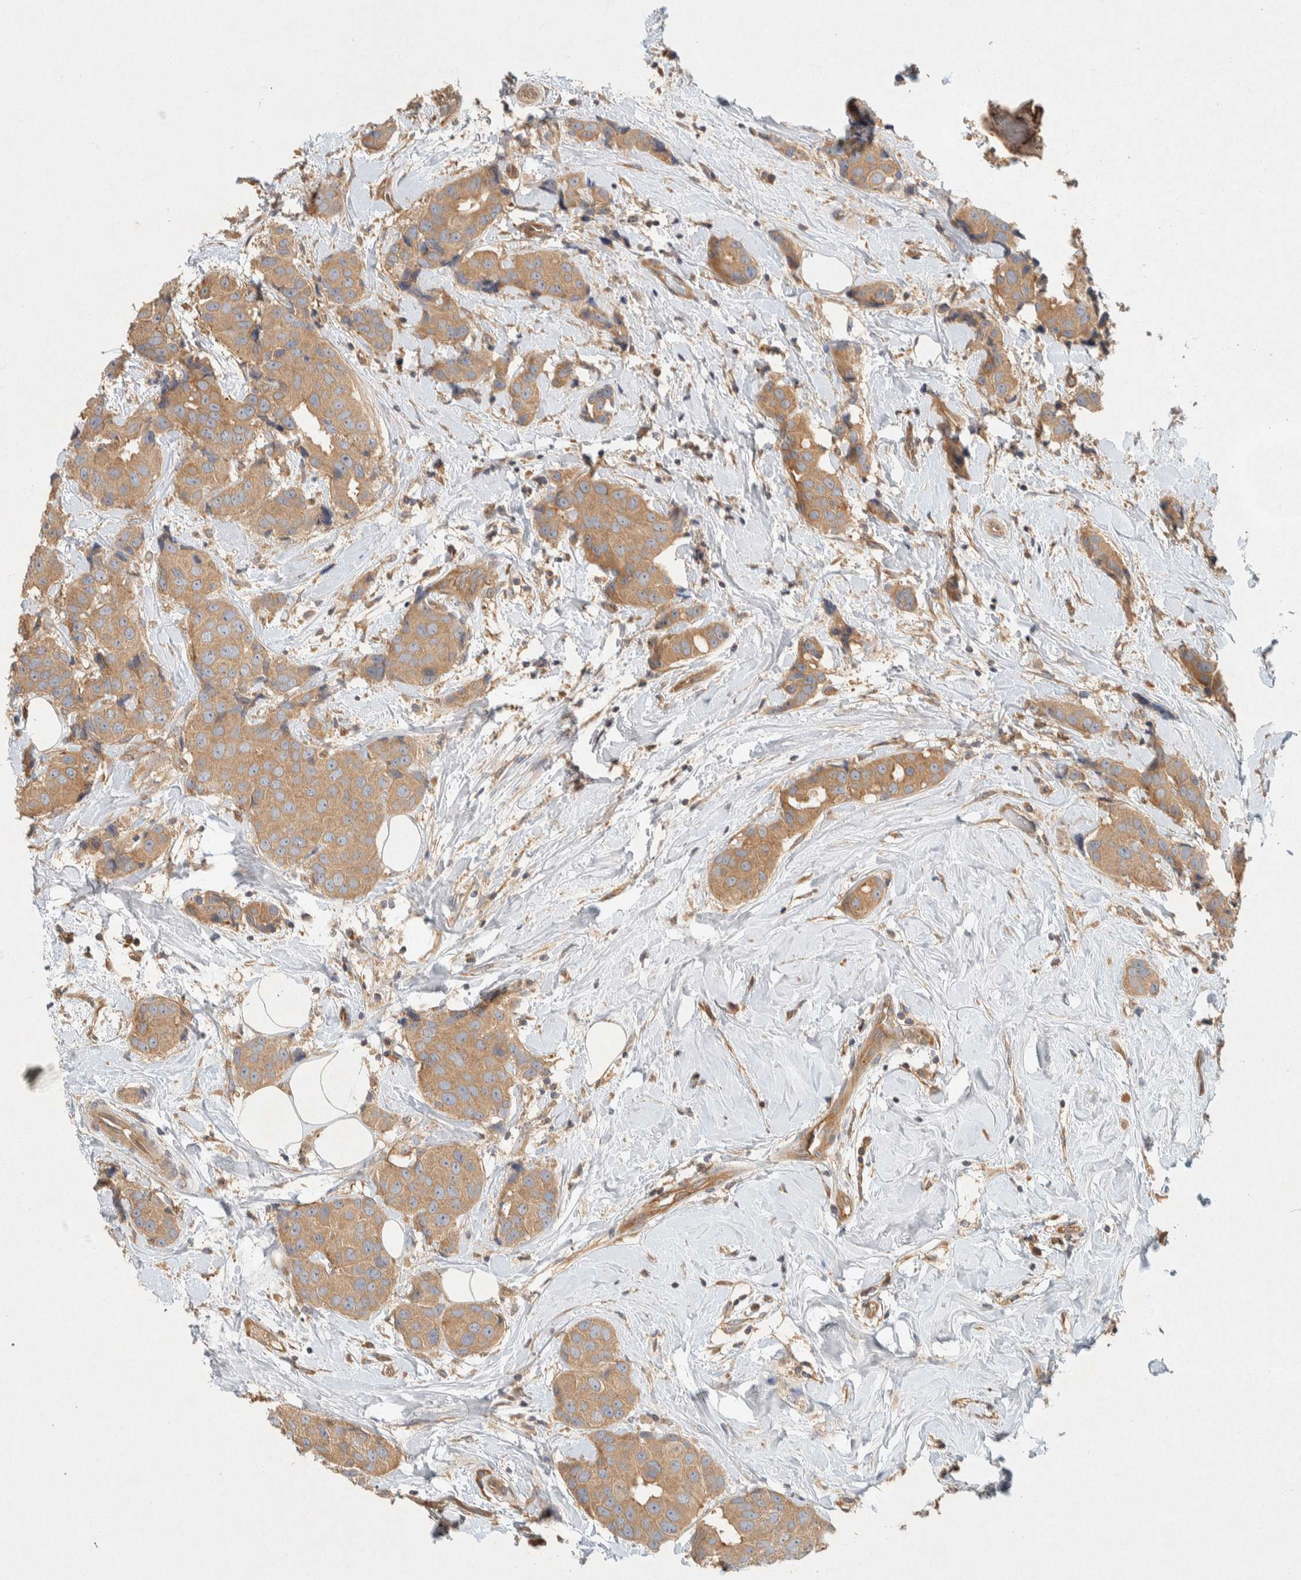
{"staining": {"intensity": "moderate", "quantity": ">75%", "location": "cytoplasmic/membranous"}, "tissue": "breast cancer", "cell_type": "Tumor cells", "image_type": "cancer", "snomed": [{"axis": "morphology", "description": "Normal tissue, NOS"}, {"axis": "morphology", "description": "Duct carcinoma"}, {"axis": "topography", "description": "Breast"}], "caption": "Protein expression analysis of human breast cancer (intraductal carcinoma) reveals moderate cytoplasmic/membranous positivity in approximately >75% of tumor cells.", "gene": "PXK", "patient": {"sex": "female", "age": 39}}